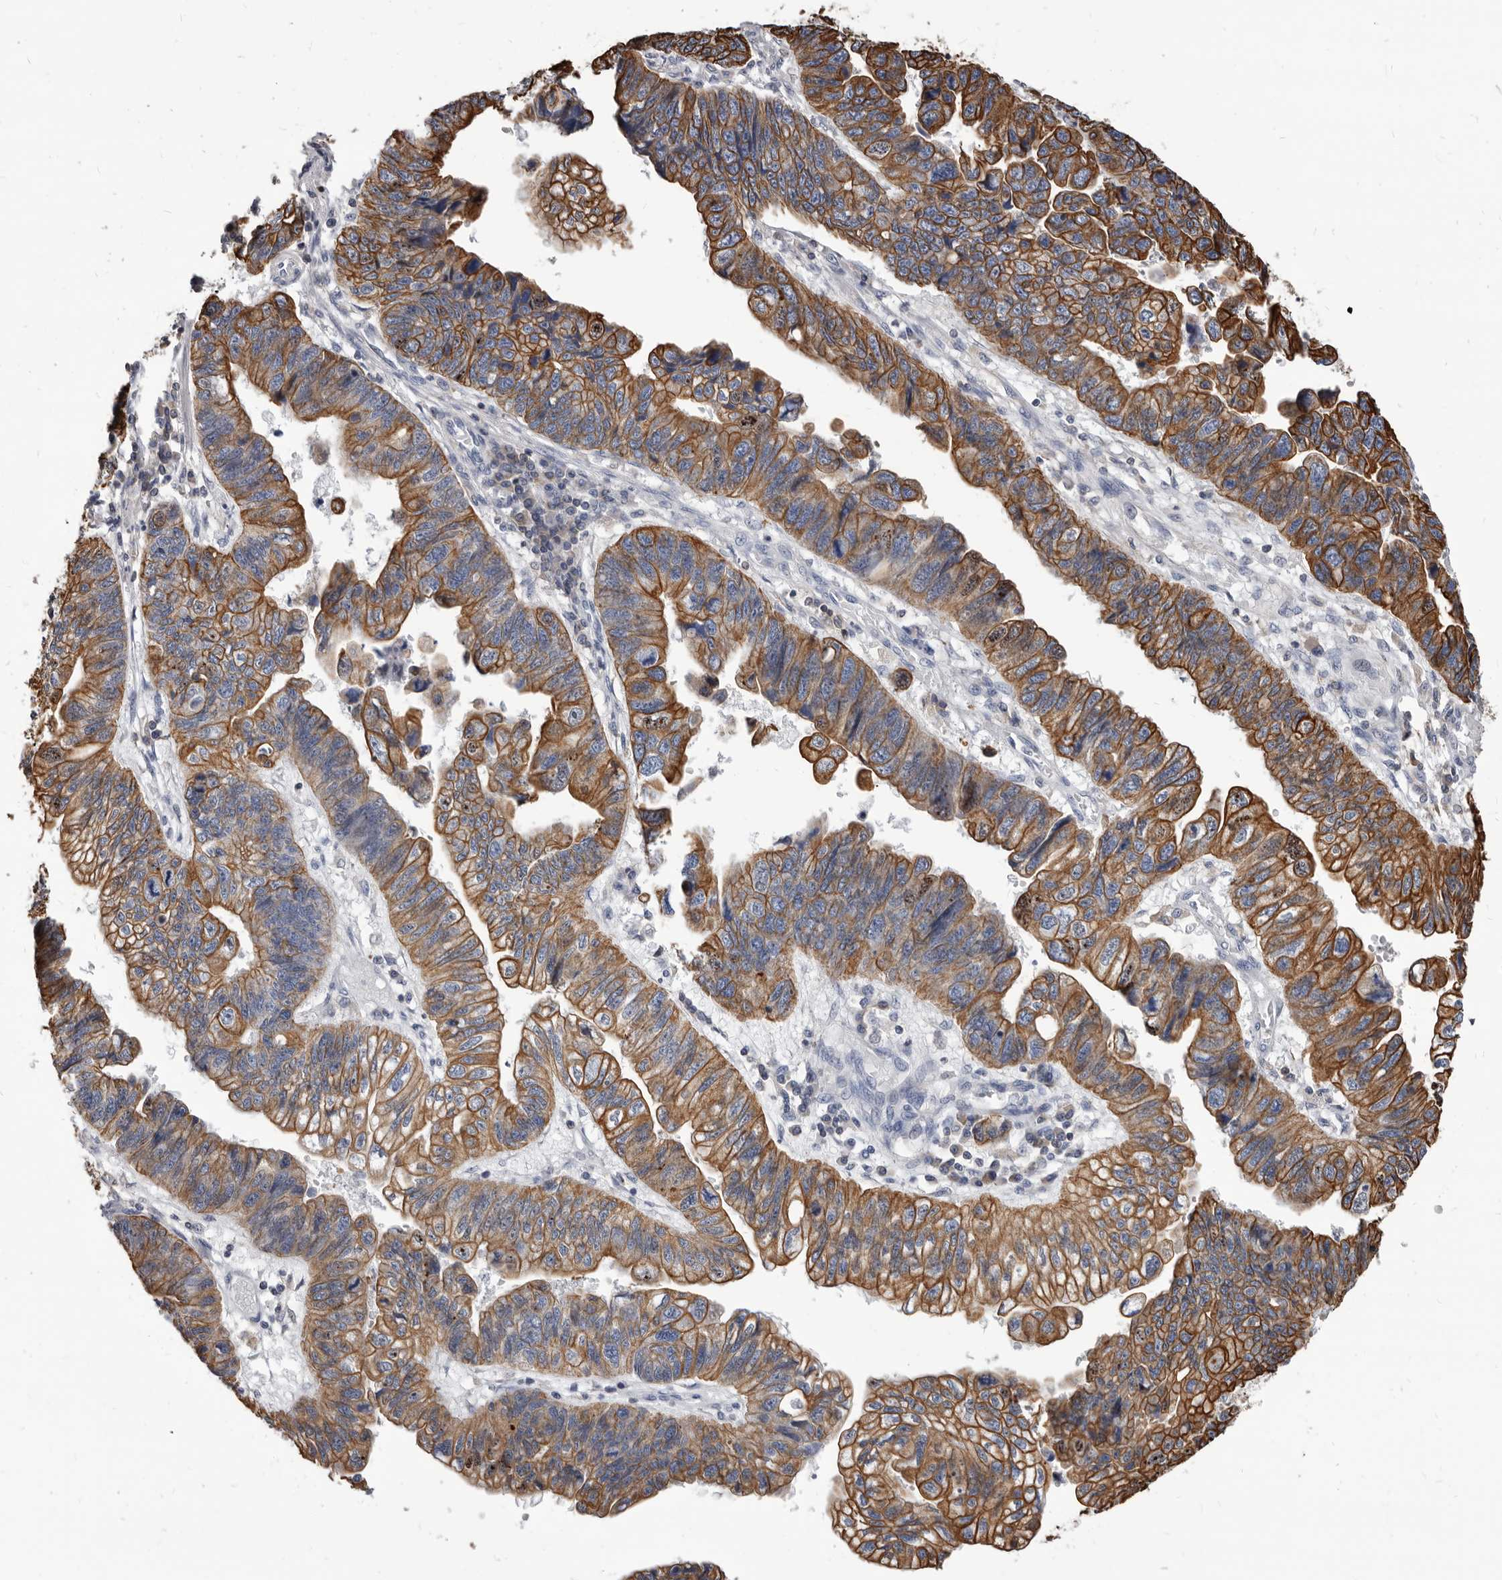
{"staining": {"intensity": "moderate", "quantity": ">75%", "location": "cytoplasmic/membranous"}, "tissue": "stomach cancer", "cell_type": "Tumor cells", "image_type": "cancer", "snomed": [{"axis": "morphology", "description": "Adenocarcinoma, NOS"}, {"axis": "topography", "description": "Stomach"}], "caption": "A photomicrograph of stomach adenocarcinoma stained for a protein exhibits moderate cytoplasmic/membranous brown staining in tumor cells.", "gene": "NIBAN1", "patient": {"sex": "male", "age": 59}}